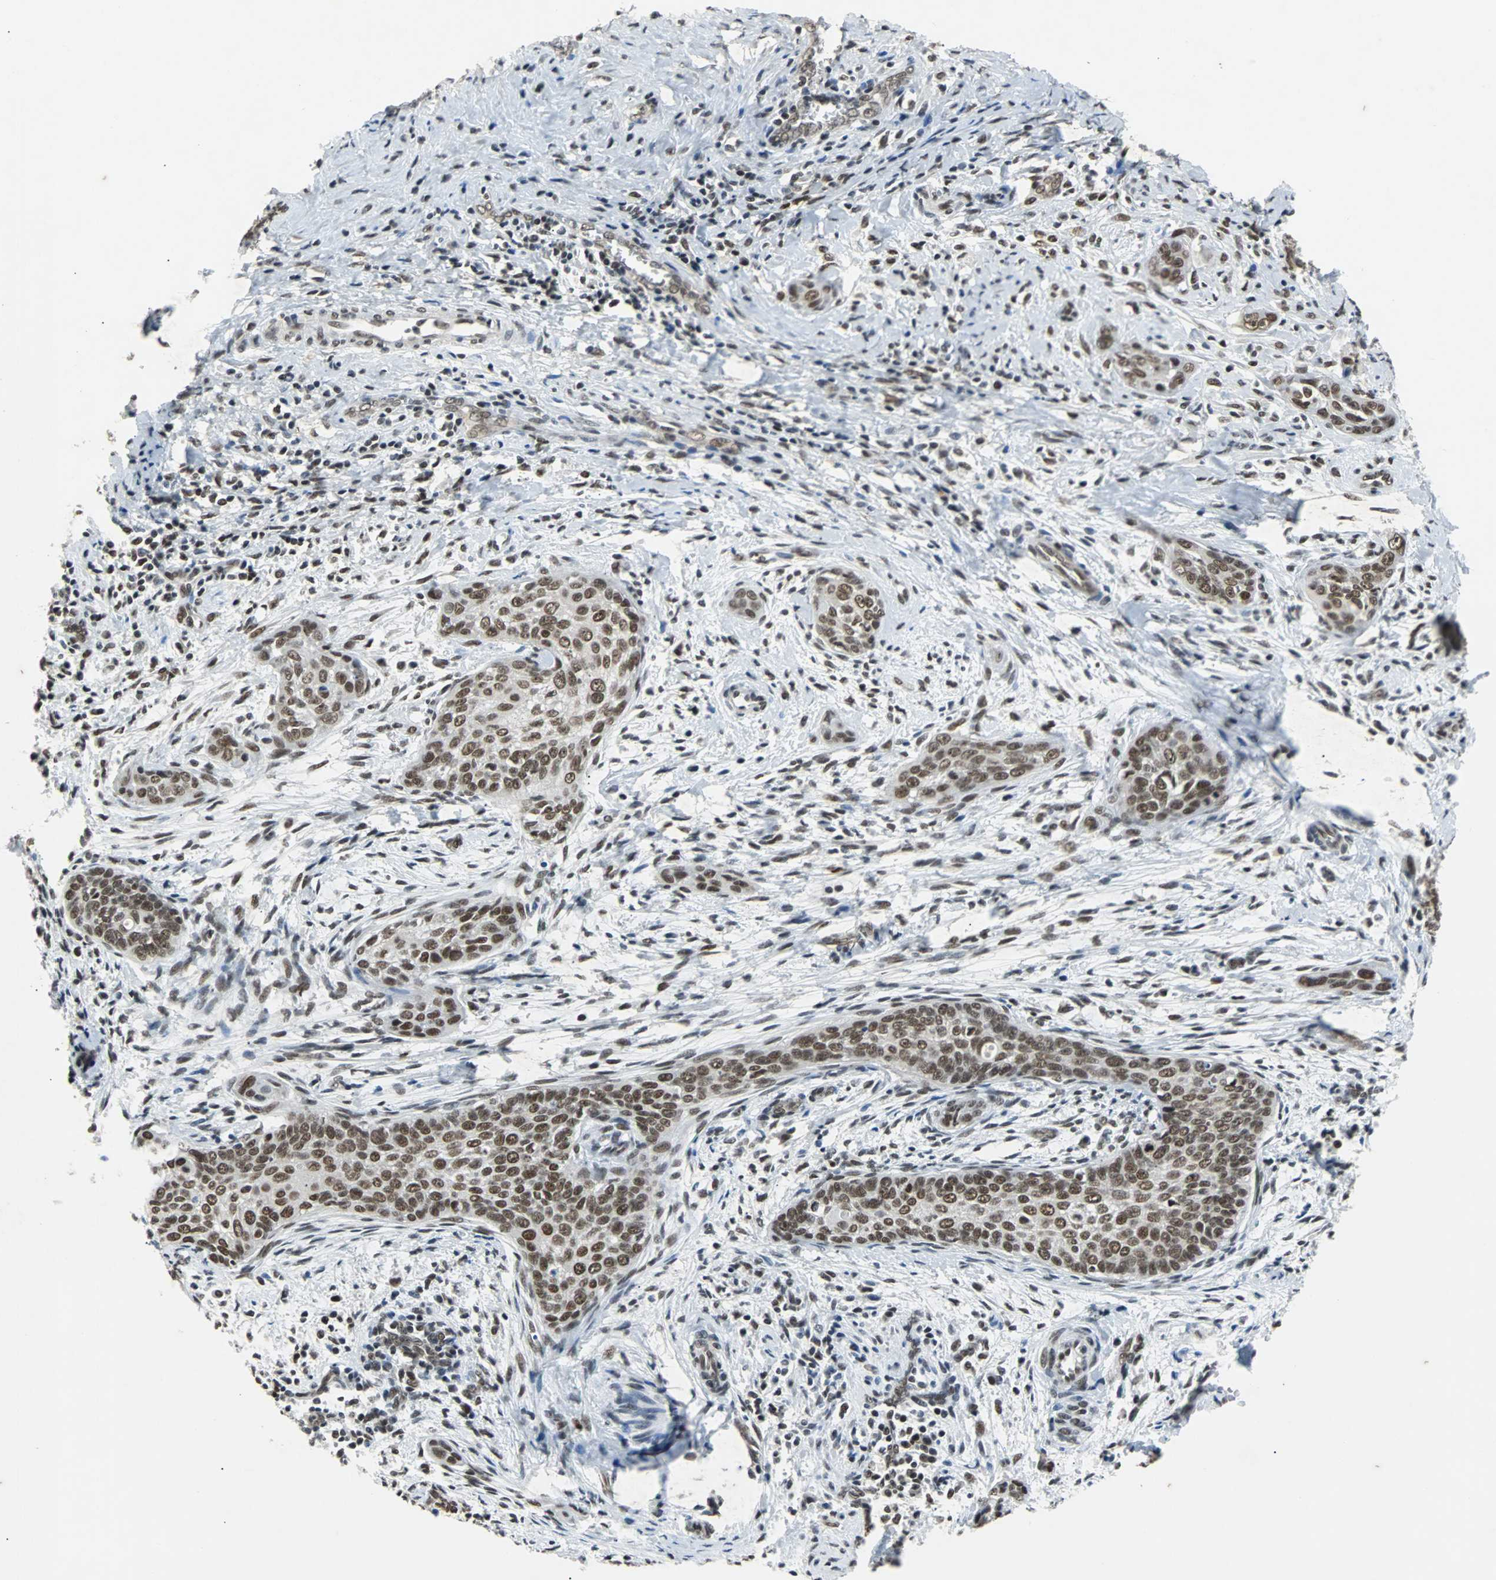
{"staining": {"intensity": "moderate", "quantity": ">75%", "location": "nuclear"}, "tissue": "cervical cancer", "cell_type": "Tumor cells", "image_type": "cancer", "snomed": [{"axis": "morphology", "description": "Squamous cell carcinoma, NOS"}, {"axis": "topography", "description": "Cervix"}], "caption": "This is an image of IHC staining of cervical cancer, which shows moderate expression in the nuclear of tumor cells.", "gene": "GATAD2A", "patient": {"sex": "female", "age": 33}}